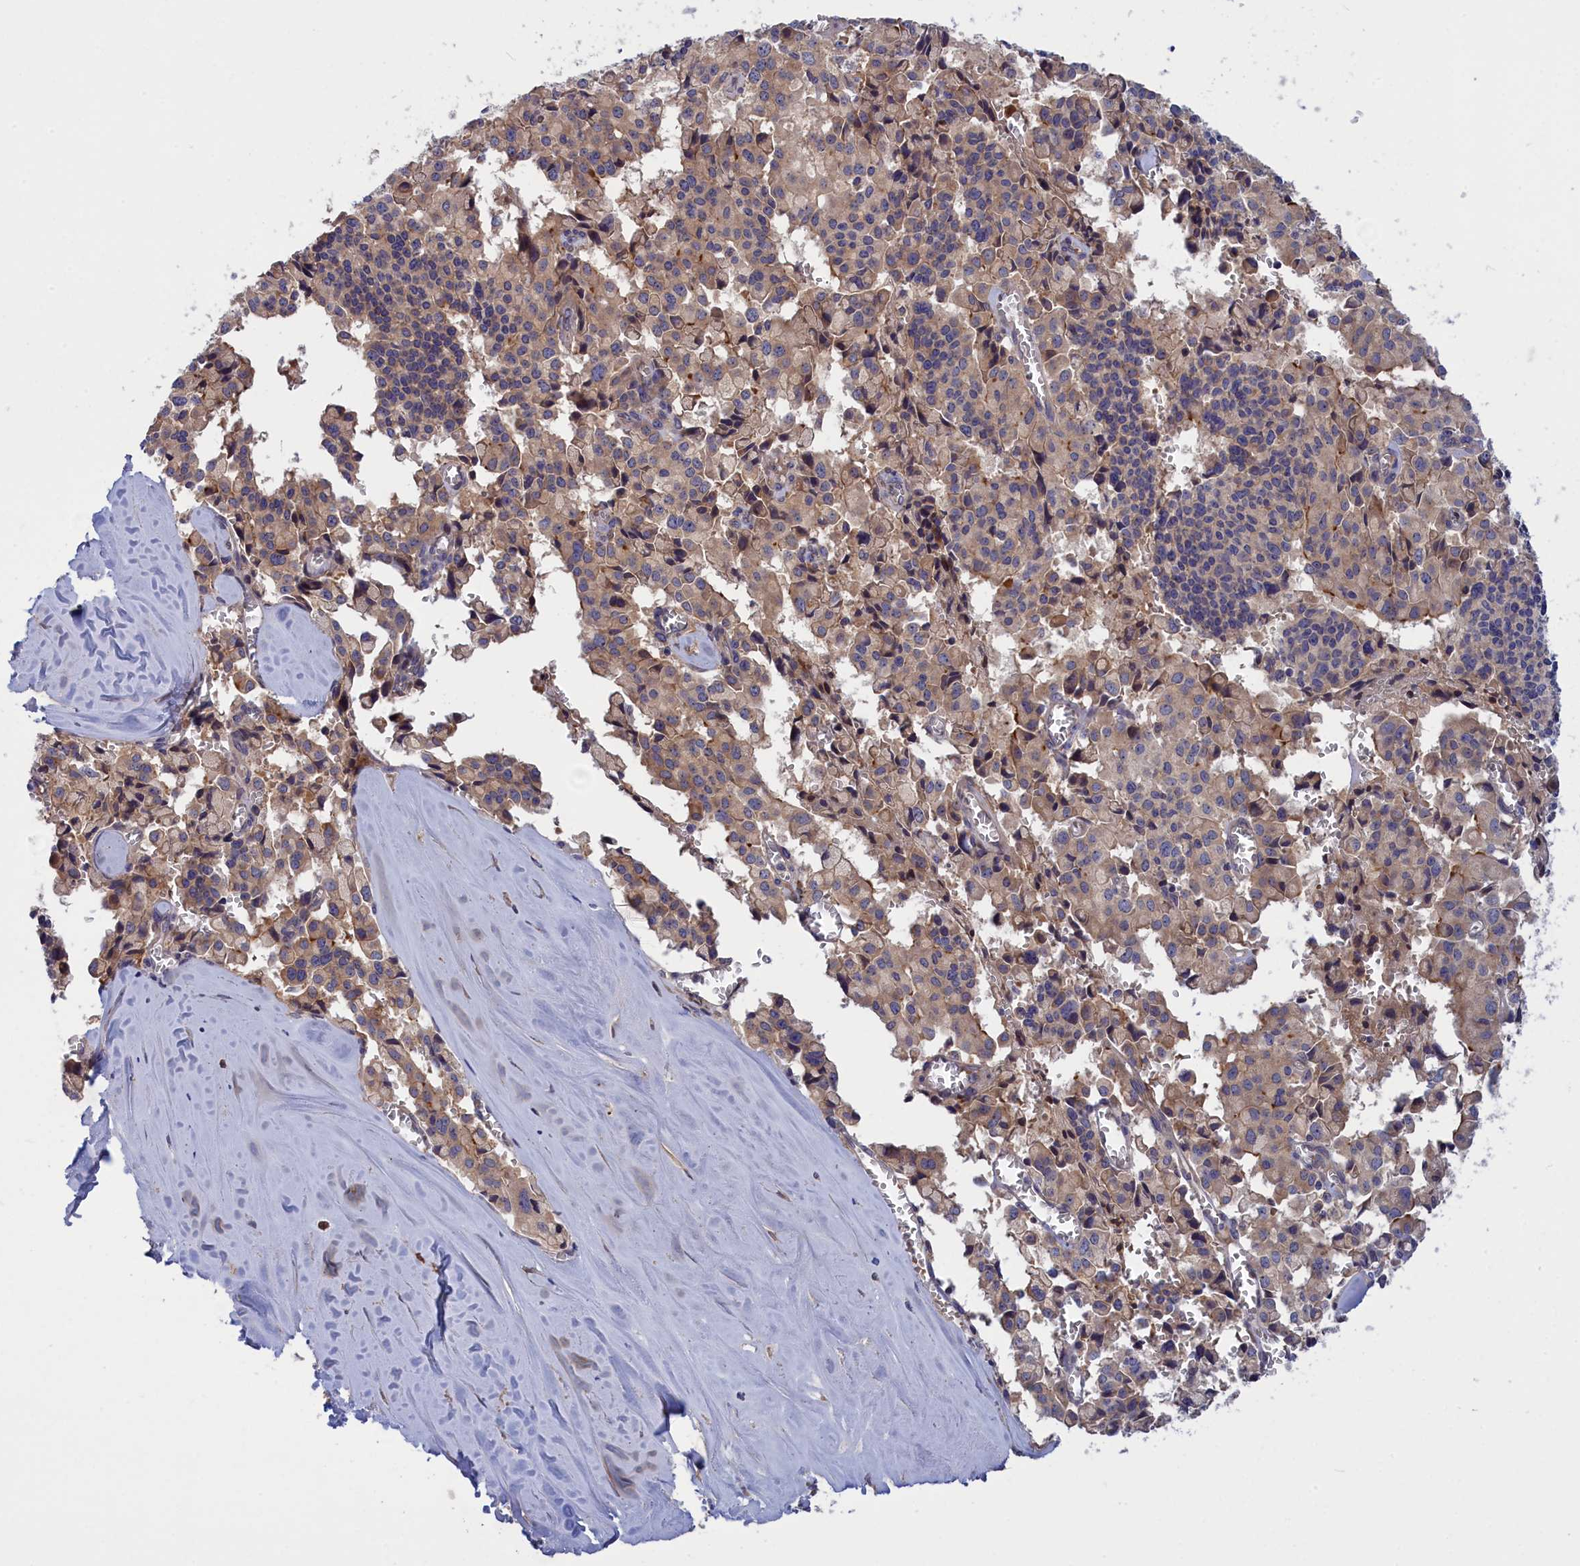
{"staining": {"intensity": "moderate", "quantity": ">75%", "location": "cytoplasmic/membranous"}, "tissue": "pancreatic cancer", "cell_type": "Tumor cells", "image_type": "cancer", "snomed": [{"axis": "morphology", "description": "Adenocarcinoma, NOS"}, {"axis": "topography", "description": "Pancreas"}], "caption": "This micrograph reveals immunohistochemistry staining of human pancreatic cancer, with medium moderate cytoplasmic/membranous expression in about >75% of tumor cells.", "gene": "CRACD", "patient": {"sex": "male", "age": 65}}